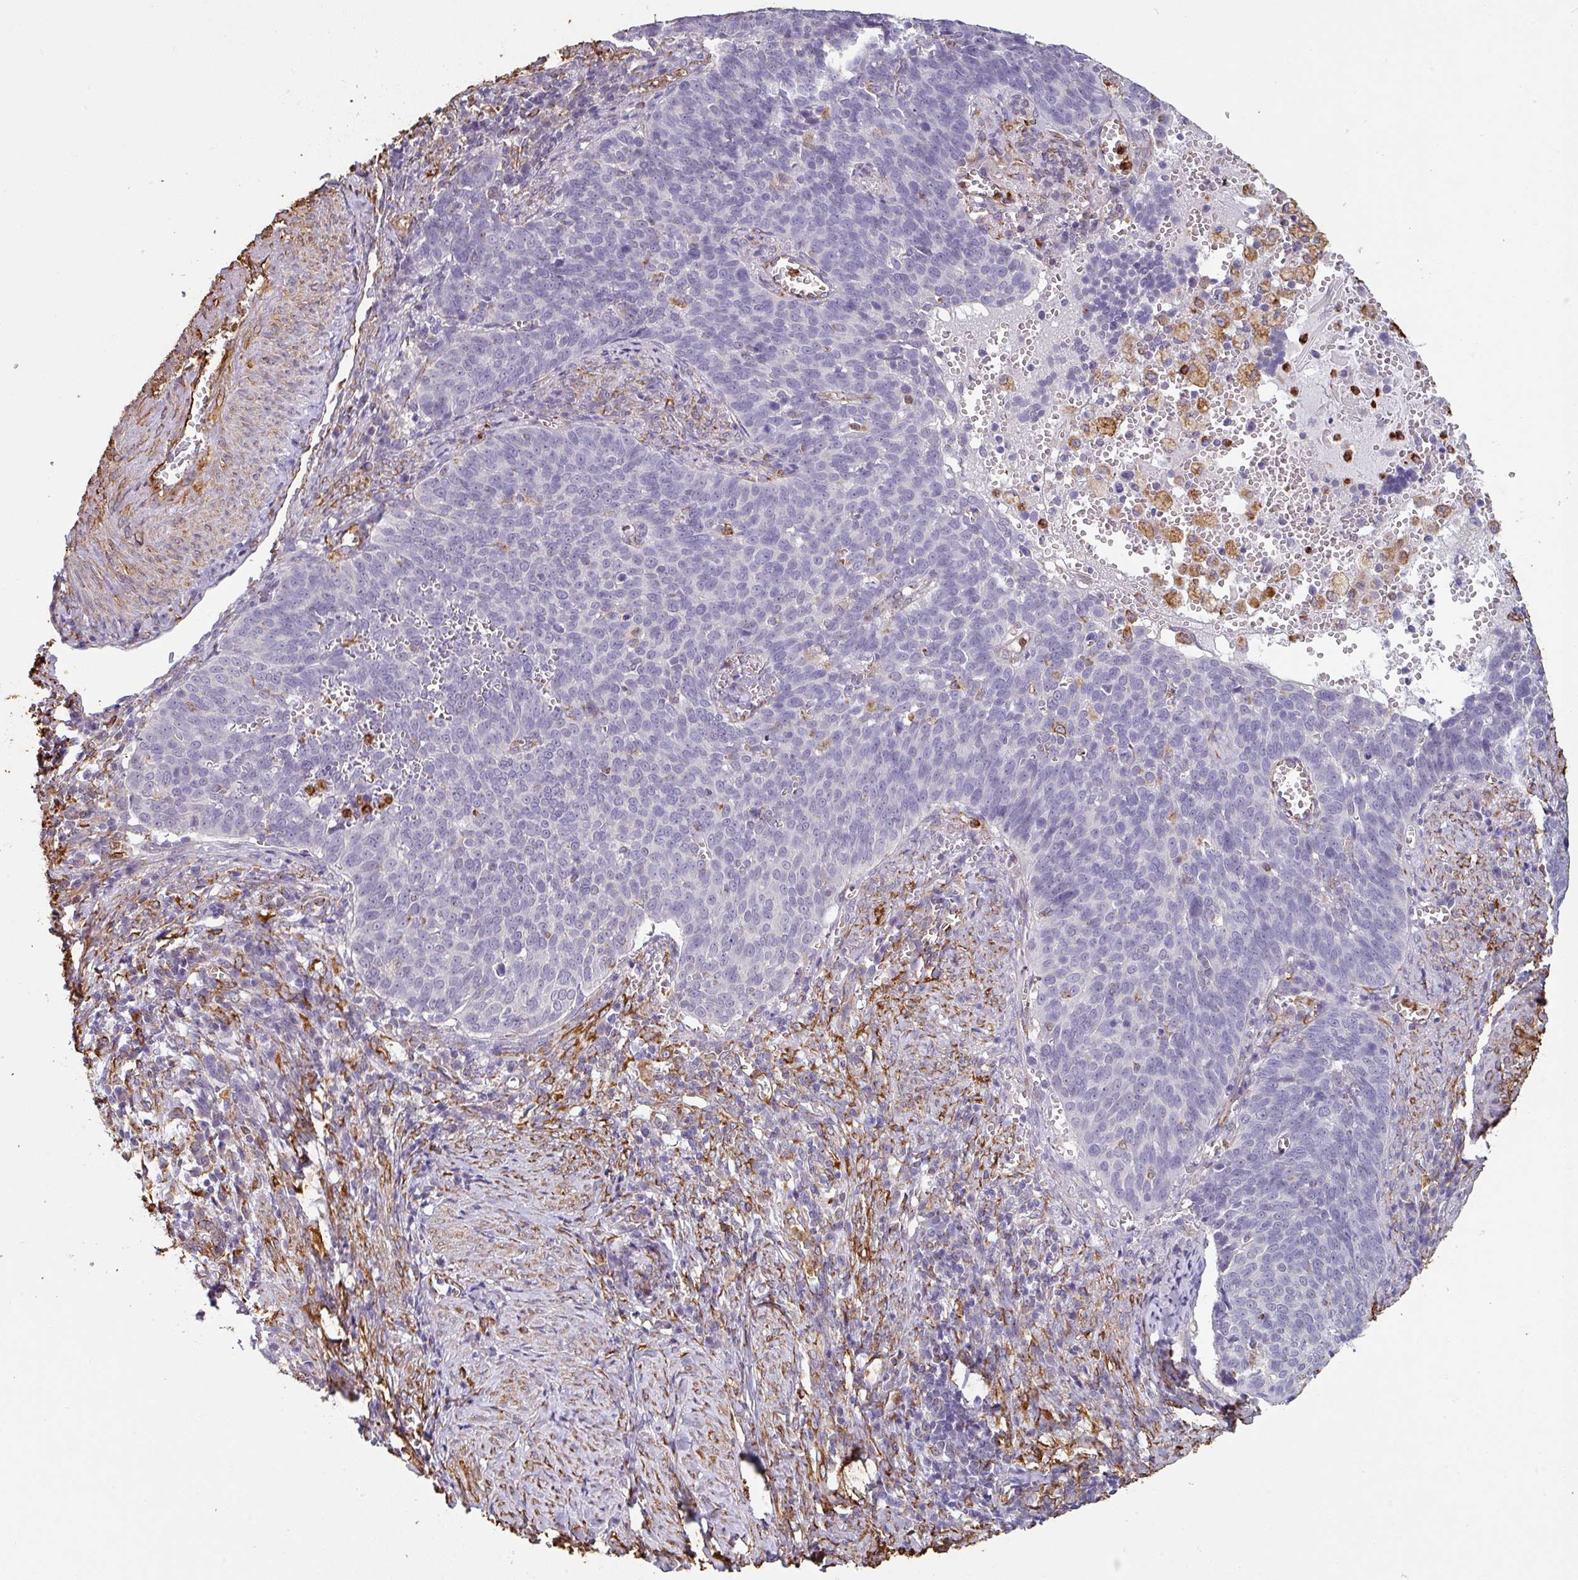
{"staining": {"intensity": "negative", "quantity": "none", "location": "none"}, "tissue": "cervical cancer", "cell_type": "Tumor cells", "image_type": "cancer", "snomed": [{"axis": "morphology", "description": "Normal tissue, NOS"}, {"axis": "morphology", "description": "Squamous cell carcinoma, NOS"}, {"axis": "topography", "description": "Cervix"}], "caption": "The histopathology image displays no significant expression in tumor cells of cervical cancer.", "gene": "ZNF280C", "patient": {"sex": "female", "age": 39}}